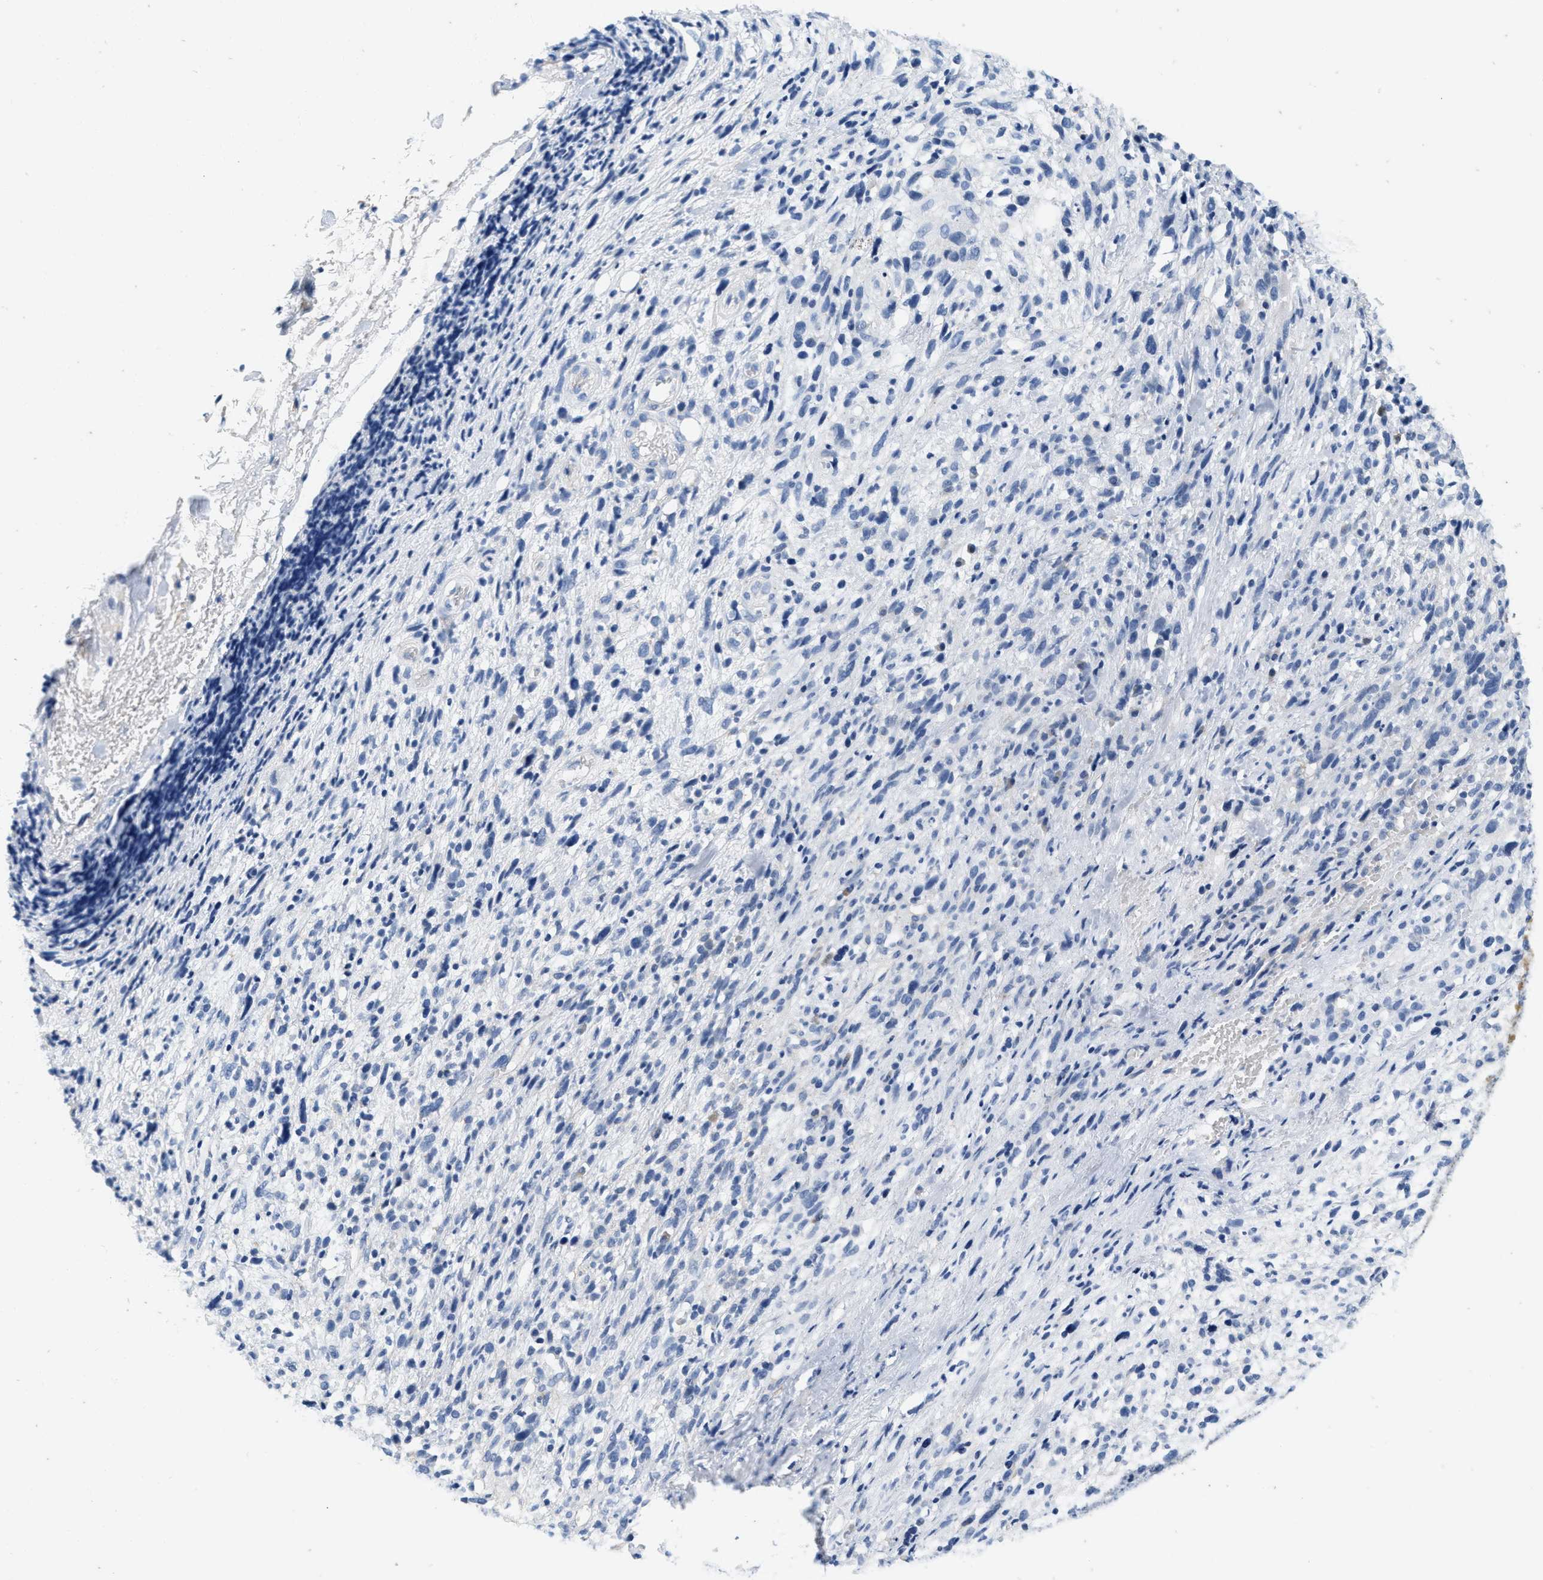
{"staining": {"intensity": "negative", "quantity": "none", "location": "none"}, "tissue": "melanoma", "cell_type": "Tumor cells", "image_type": "cancer", "snomed": [{"axis": "morphology", "description": "Malignant melanoma, NOS"}, {"axis": "topography", "description": "Skin"}], "caption": "The micrograph displays no significant positivity in tumor cells of melanoma.", "gene": "ABCB11", "patient": {"sex": "female", "age": 55}}